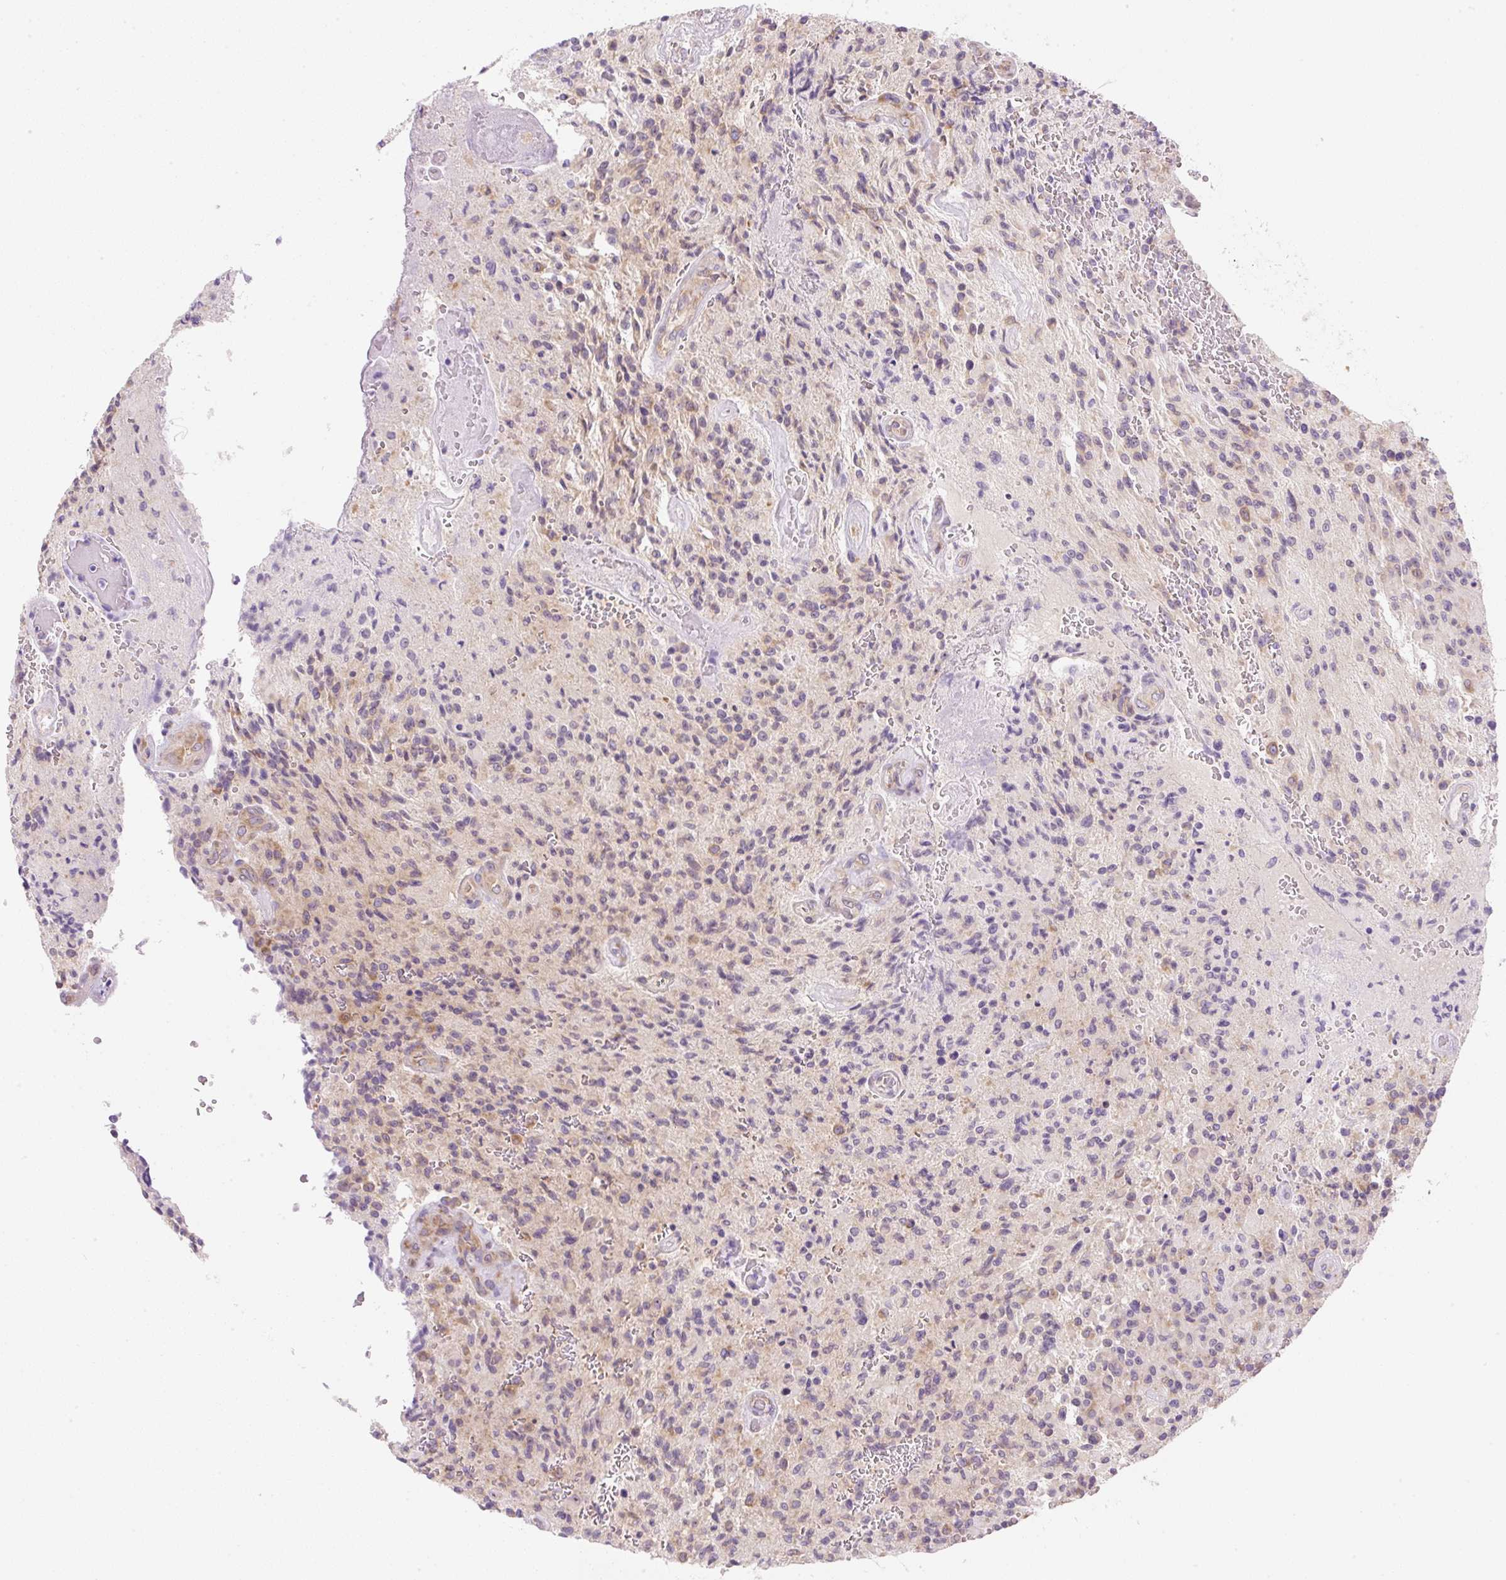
{"staining": {"intensity": "weak", "quantity": "<25%", "location": "cytoplasmic/membranous"}, "tissue": "glioma", "cell_type": "Tumor cells", "image_type": "cancer", "snomed": [{"axis": "morphology", "description": "Normal tissue, NOS"}, {"axis": "morphology", "description": "Glioma, malignant, High grade"}, {"axis": "topography", "description": "Cerebral cortex"}], "caption": "IHC of human glioma reveals no staining in tumor cells.", "gene": "RPL18A", "patient": {"sex": "male", "age": 56}}